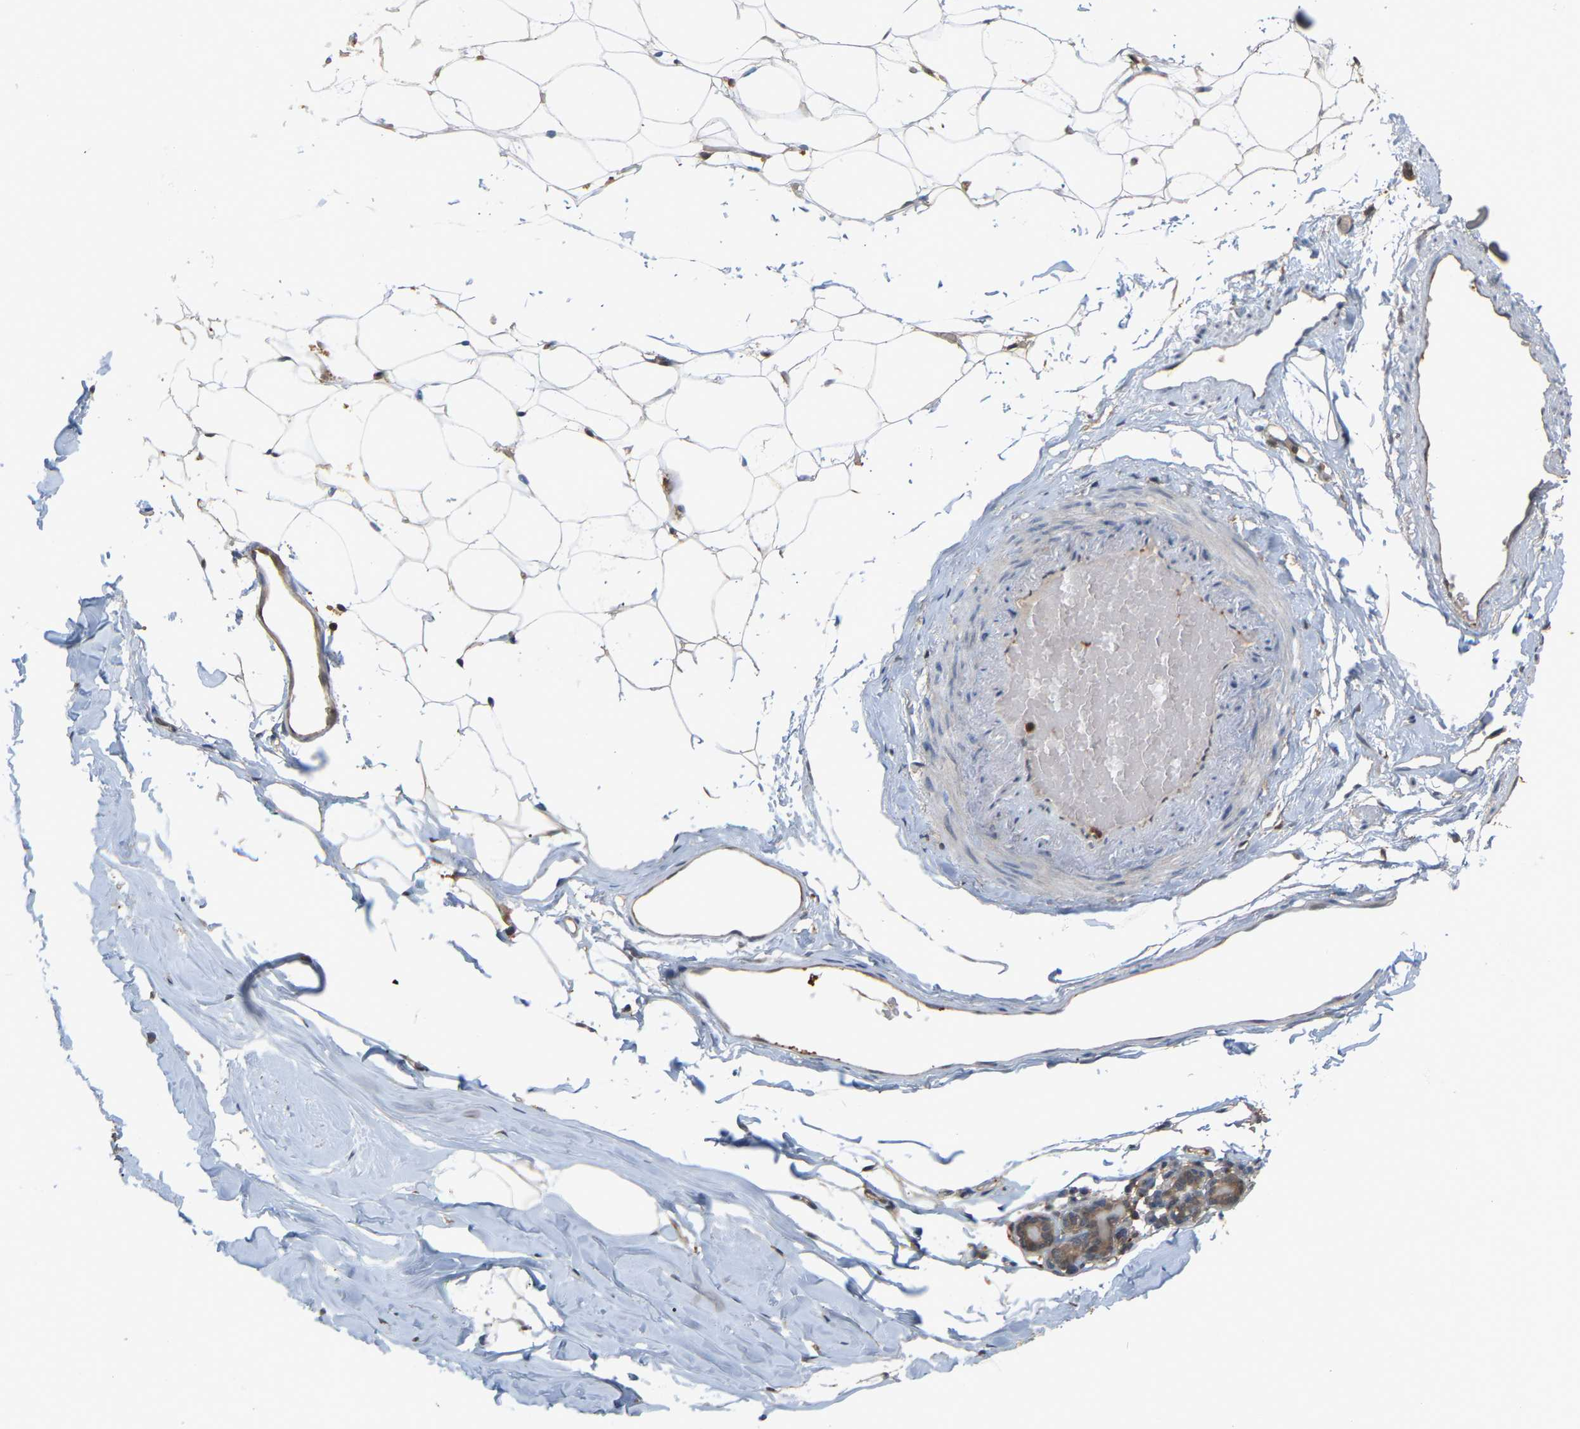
{"staining": {"intensity": "weak", "quantity": "25%-75%", "location": "cytoplasmic/membranous"}, "tissue": "adipose tissue", "cell_type": "Adipocytes", "image_type": "normal", "snomed": [{"axis": "morphology", "description": "Normal tissue, NOS"}, {"axis": "topography", "description": "Breast"}, {"axis": "topography", "description": "Soft tissue"}], "caption": "This is an image of immunohistochemistry (IHC) staining of benign adipose tissue, which shows weak expression in the cytoplasmic/membranous of adipocytes.", "gene": "MTPN", "patient": {"sex": "female", "age": 75}}